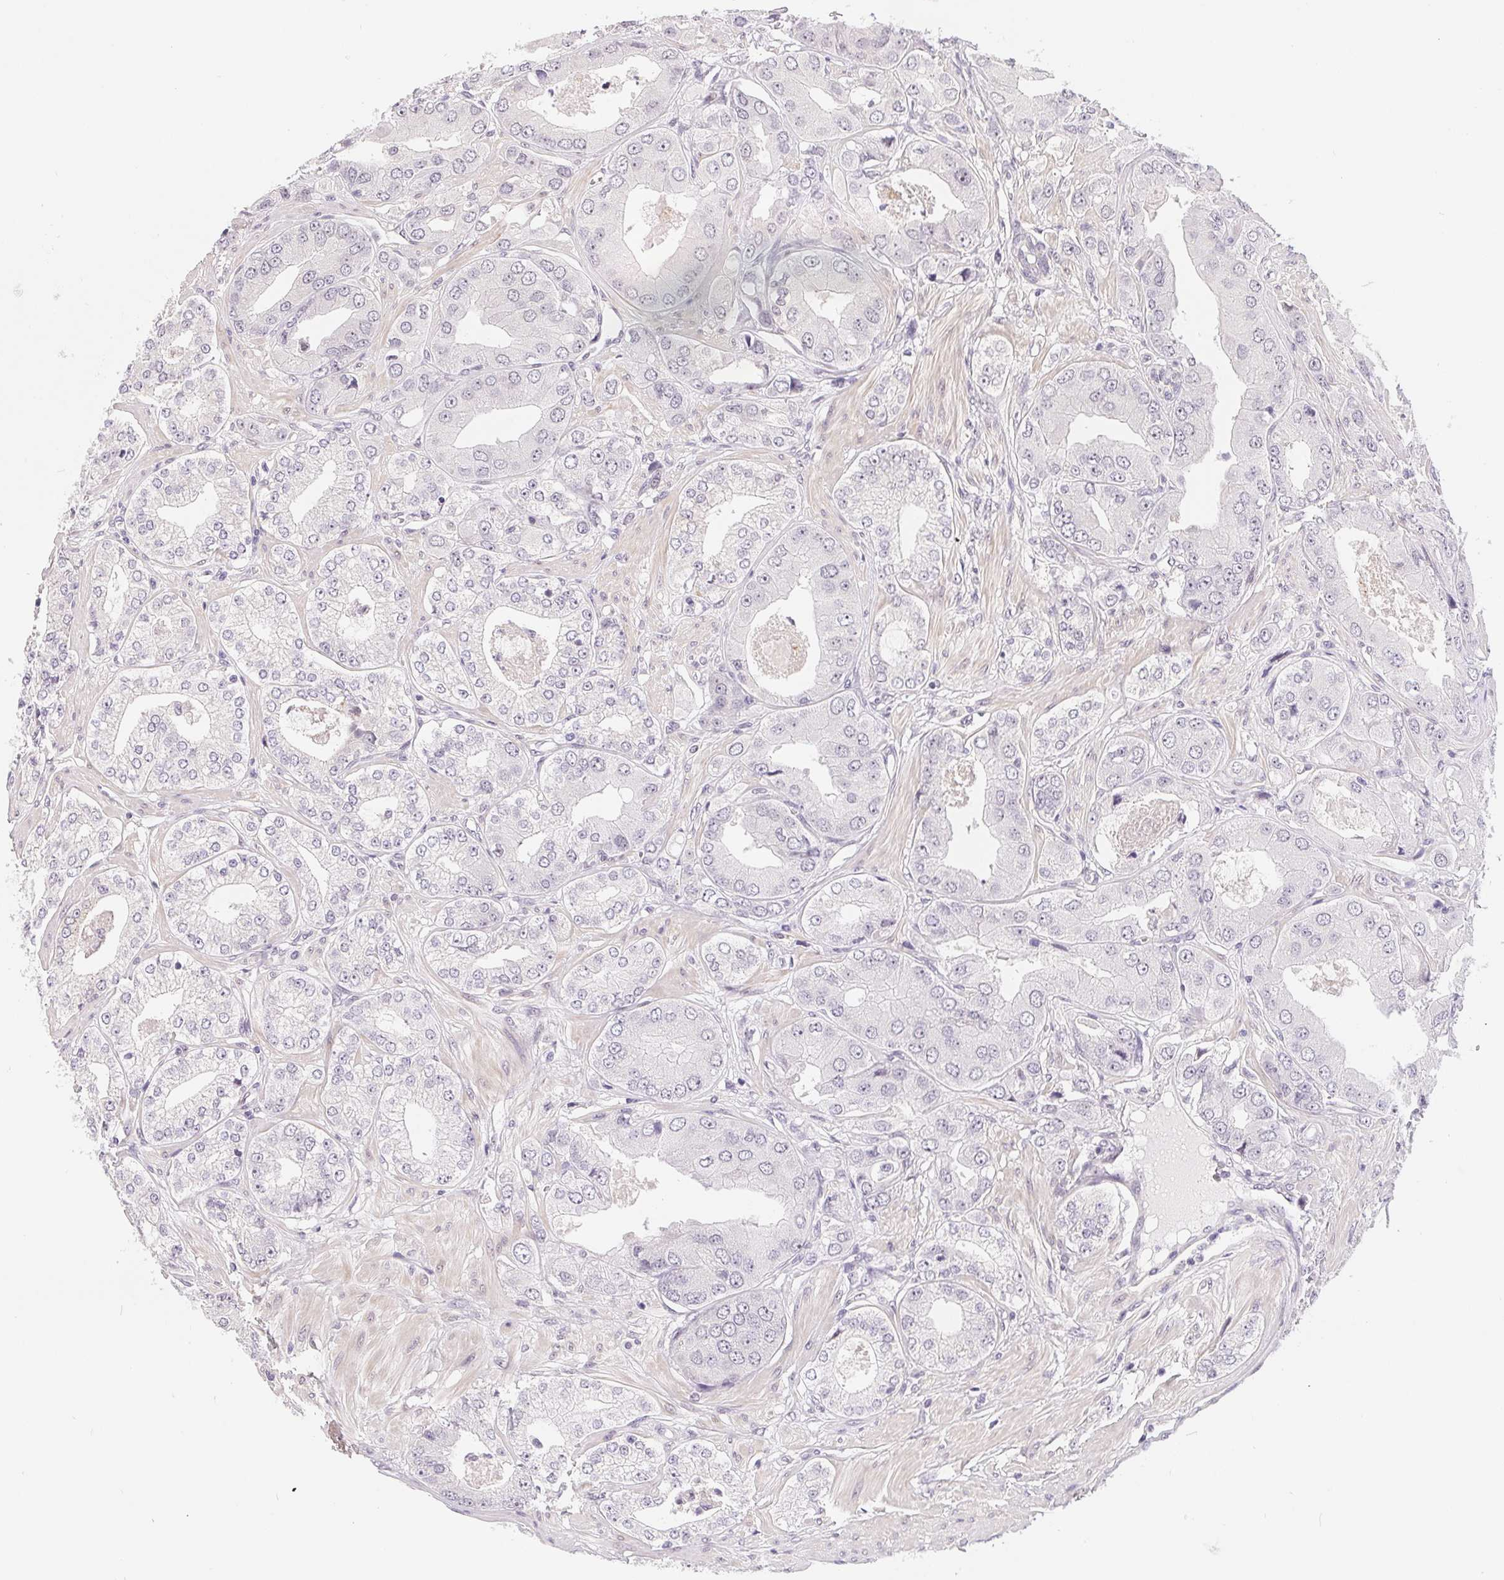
{"staining": {"intensity": "negative", "quantity": "none", "location": "none"}, "tissue": "prostate cancer", "cell_type": "Tumor cells", "image_type": "cancer", "snomed": [{"axis": "morphology", "description": "Adenocarcinoma, Low grade"}, {"axis": "topography", "description": "Prostate"}], "caption": "IHC of human prostate adenocarcinoma (low-grade) reveals no staining in tumor cells.", "gene": "LCA5L", "patient": {"sex": "male", "age": 60}}